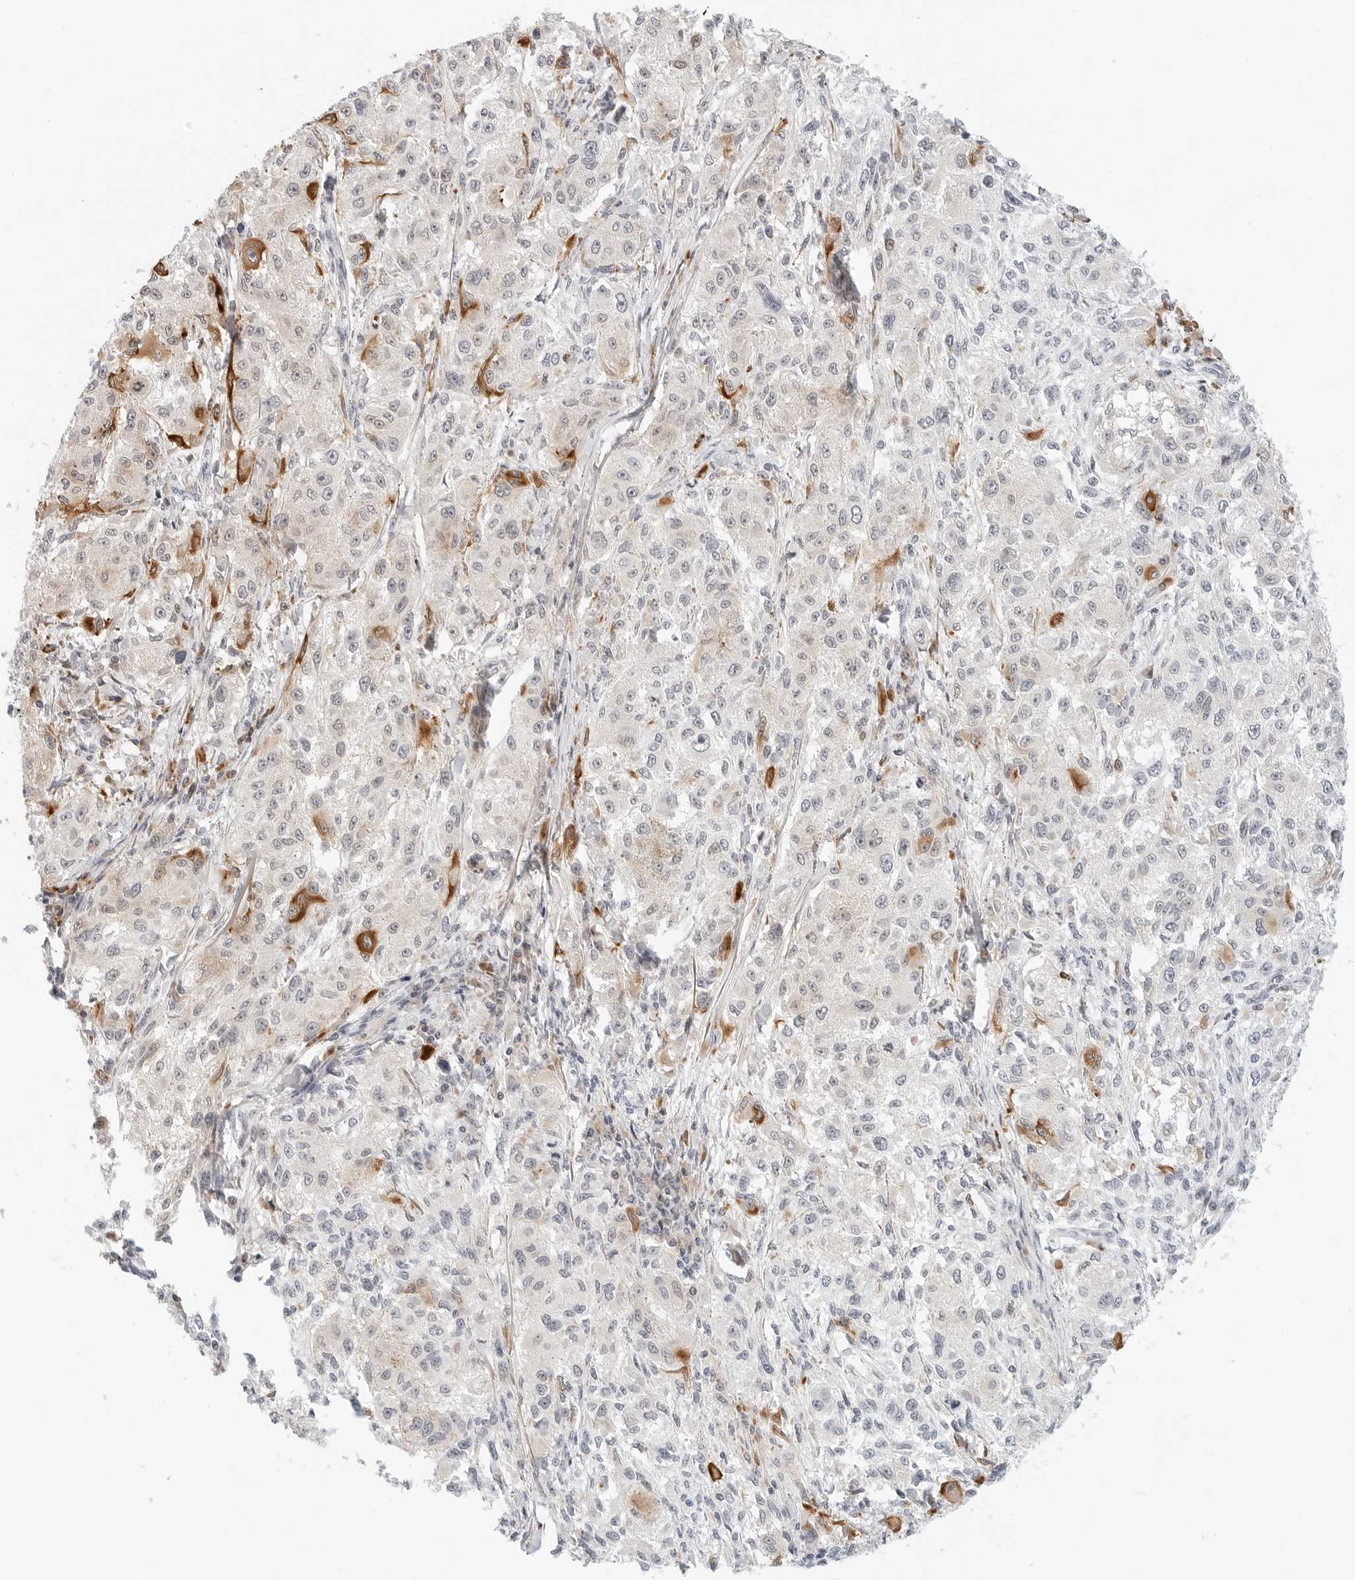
{"staining": {"intensity": "moderate", "quantity": "<25%", "location": "cytoplasmic/membranous"}, "tissue": "melanoma", "cell_type": "Tumor cells", "image_type": "cancer", "snomed": [{"axis": "morphology", "description": "Necrosis, NOS"}, {"axis": "morphology", "description": "Malignant melanoma, NOS"}, {"axis": "topography", "description": "Skin"}], "caption": "Melanoma was stained to show a protein in brown. There is low levels of moderate cytoplasmic/membranous positivity in about <25% of tumor cells.", "gene": "PARP10", "patient": {"sex": "female", "age": 87}}